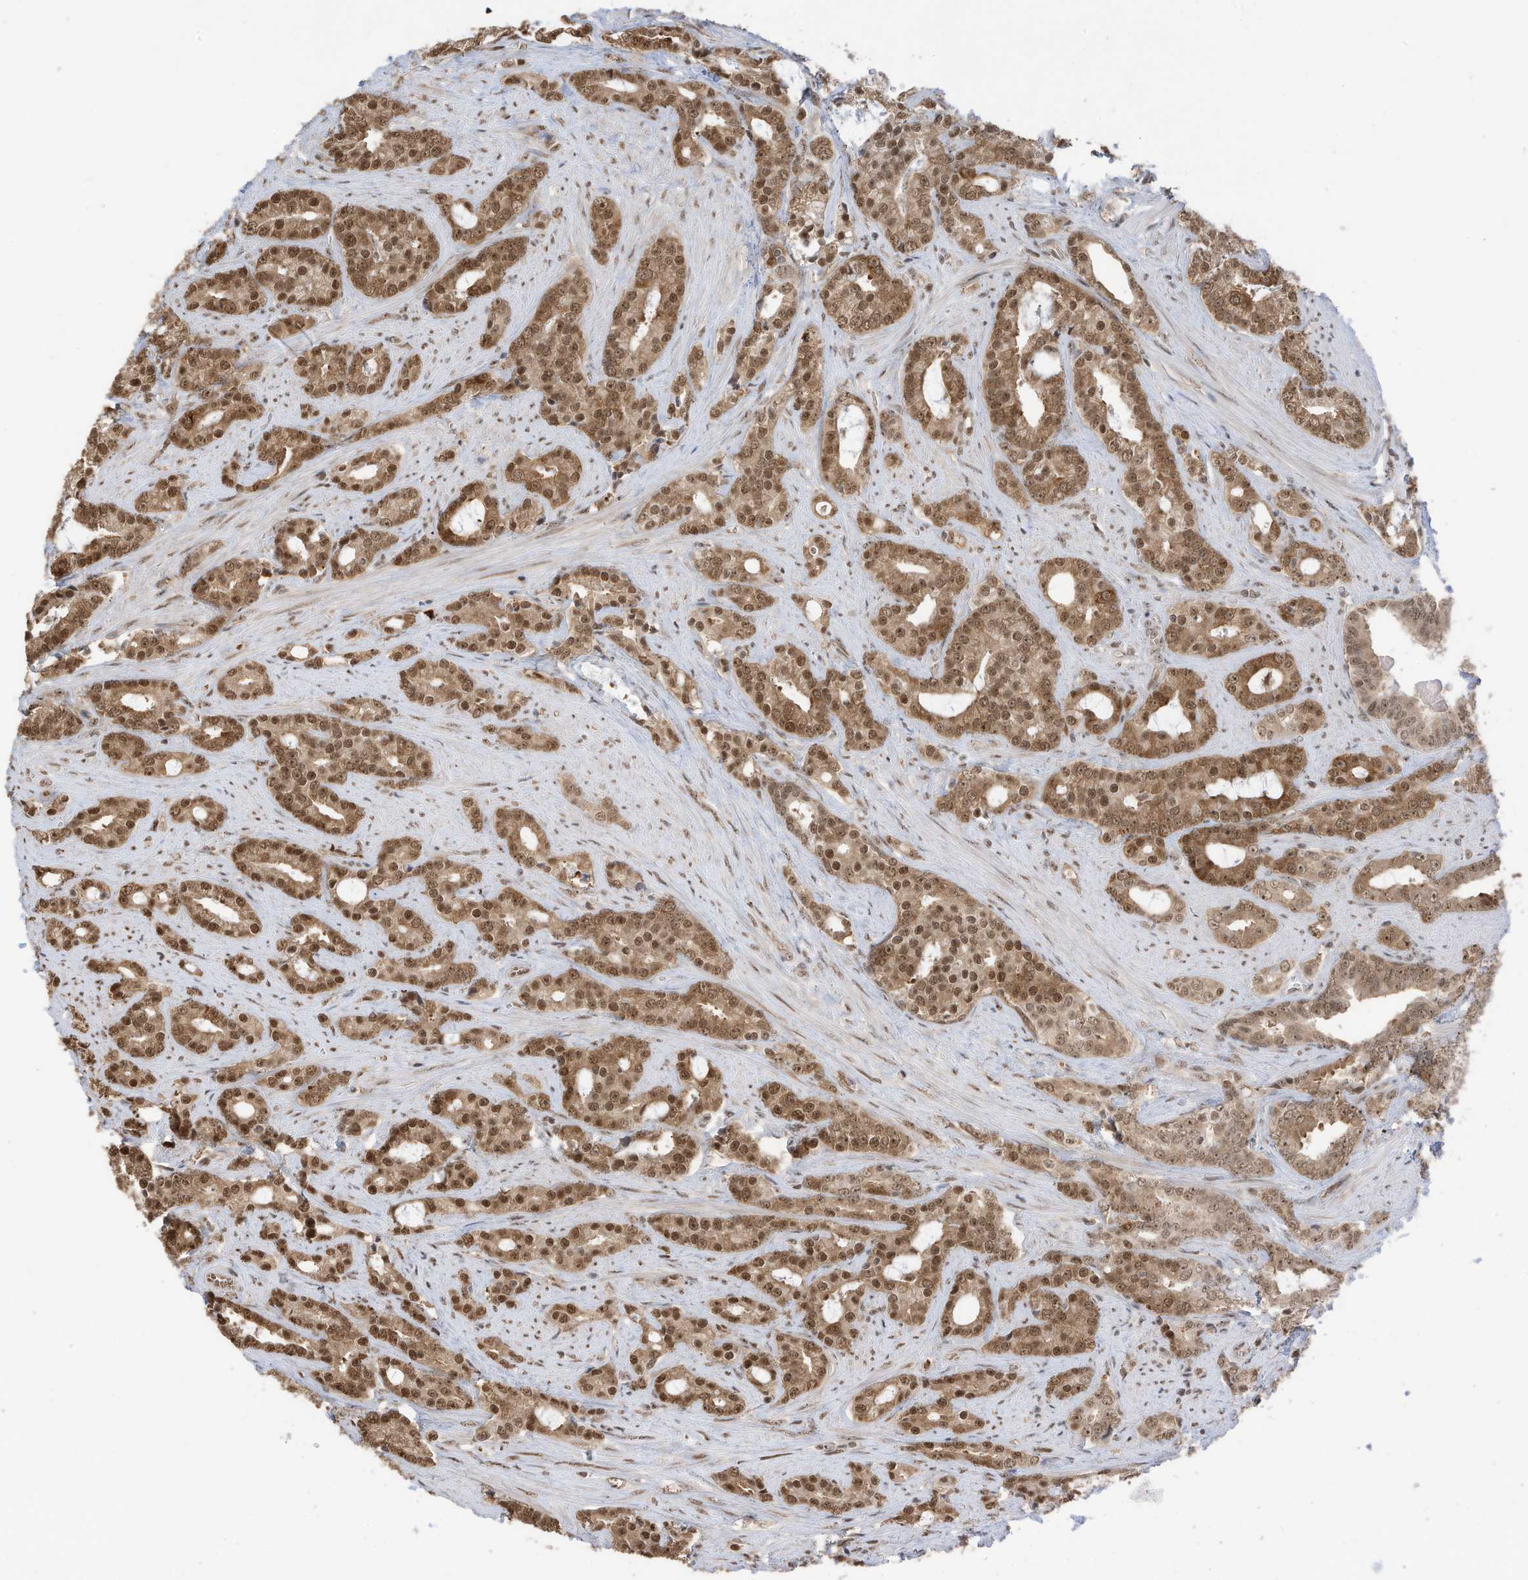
{"staining": {"intensity": "moderate", "quantity": ">75%", "location": "cytoplasmic/membranous,nuclear"}, "tissue": "prostate cancer", "cell_type": "Tumor cells", "image_type": "cancer", "snomed": [{"axis": "morphology", "description": "Adenocarcinoma, High grade"}, {"axis": "topography", "description": "Prostate and seminal vesicle, NOS"}], "caption": "Tumor cells demonstrate medium levels of moderate cytoplasmic/membranous and nuclear expression in about >75% of cells in prostate adenocarcinoma (high-grade).", "gene": "ZNF195", "patient": {"sex": "male", "age": 67}}